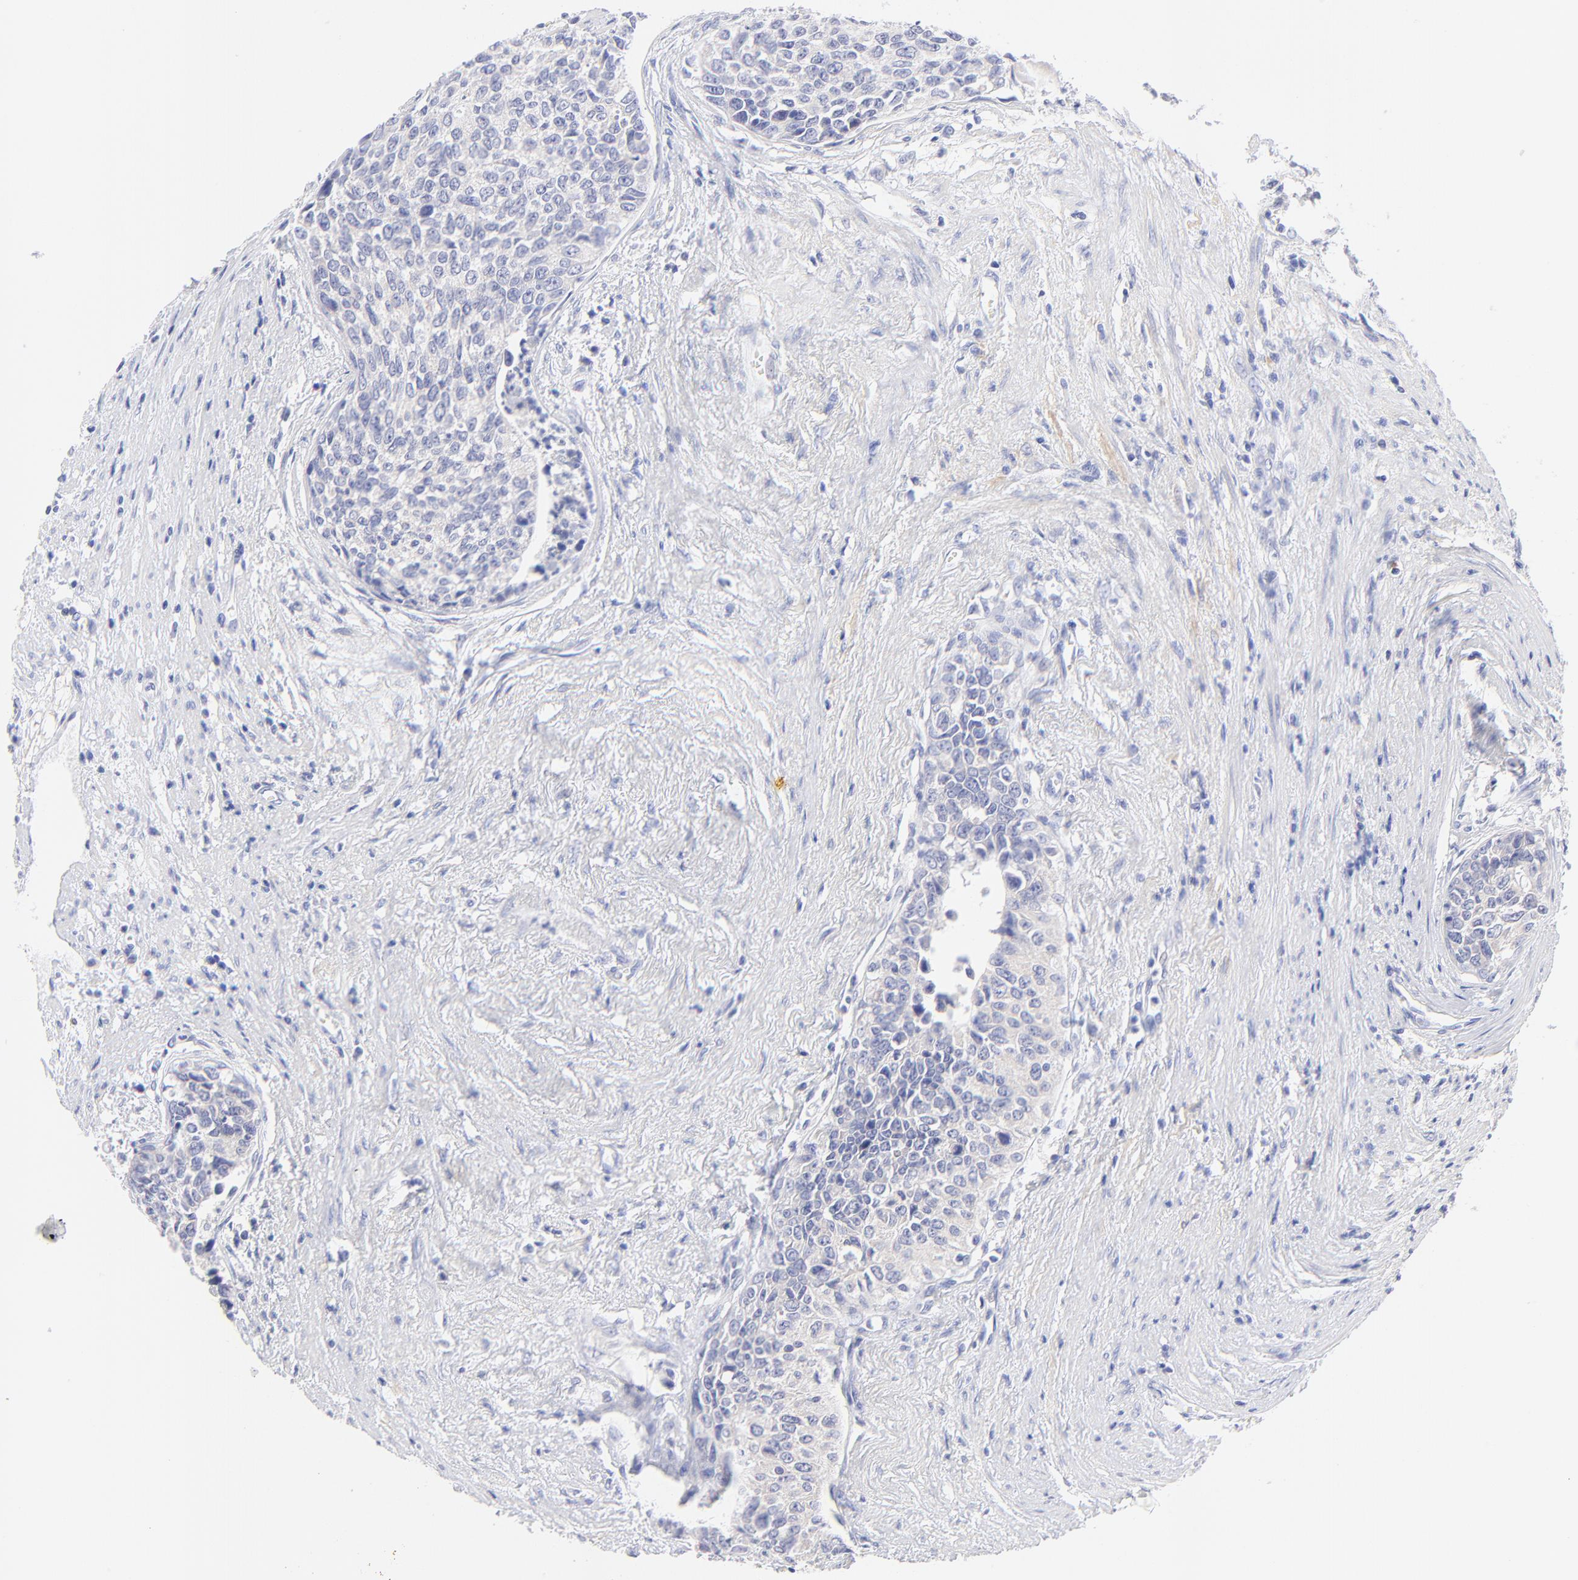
{"staining": {"intensity": "weak", "quantity": "<25%", "location": "cytoplasmic/membranous"}, "tissue": "urothelial cancer", "cell_type": "Tumor cells", "image_type": "cancer", "snomed": [{"axis": "morphology", "description": "Urothelial carcinoma, High grade"}, {"axis": "topography", "description": "Urinary bladder"}], "caption": "Image shows no significant protein positivity in tumor cells of urothelial carcinoma (high-grade). The staining was performed using DAB to visualize the protein expression in brown, while the nuclei were stained in blue with hematoxylin (Magnification: 20x).", "gene": "EBP", "patient": {"sex": "male", "age": 81}}